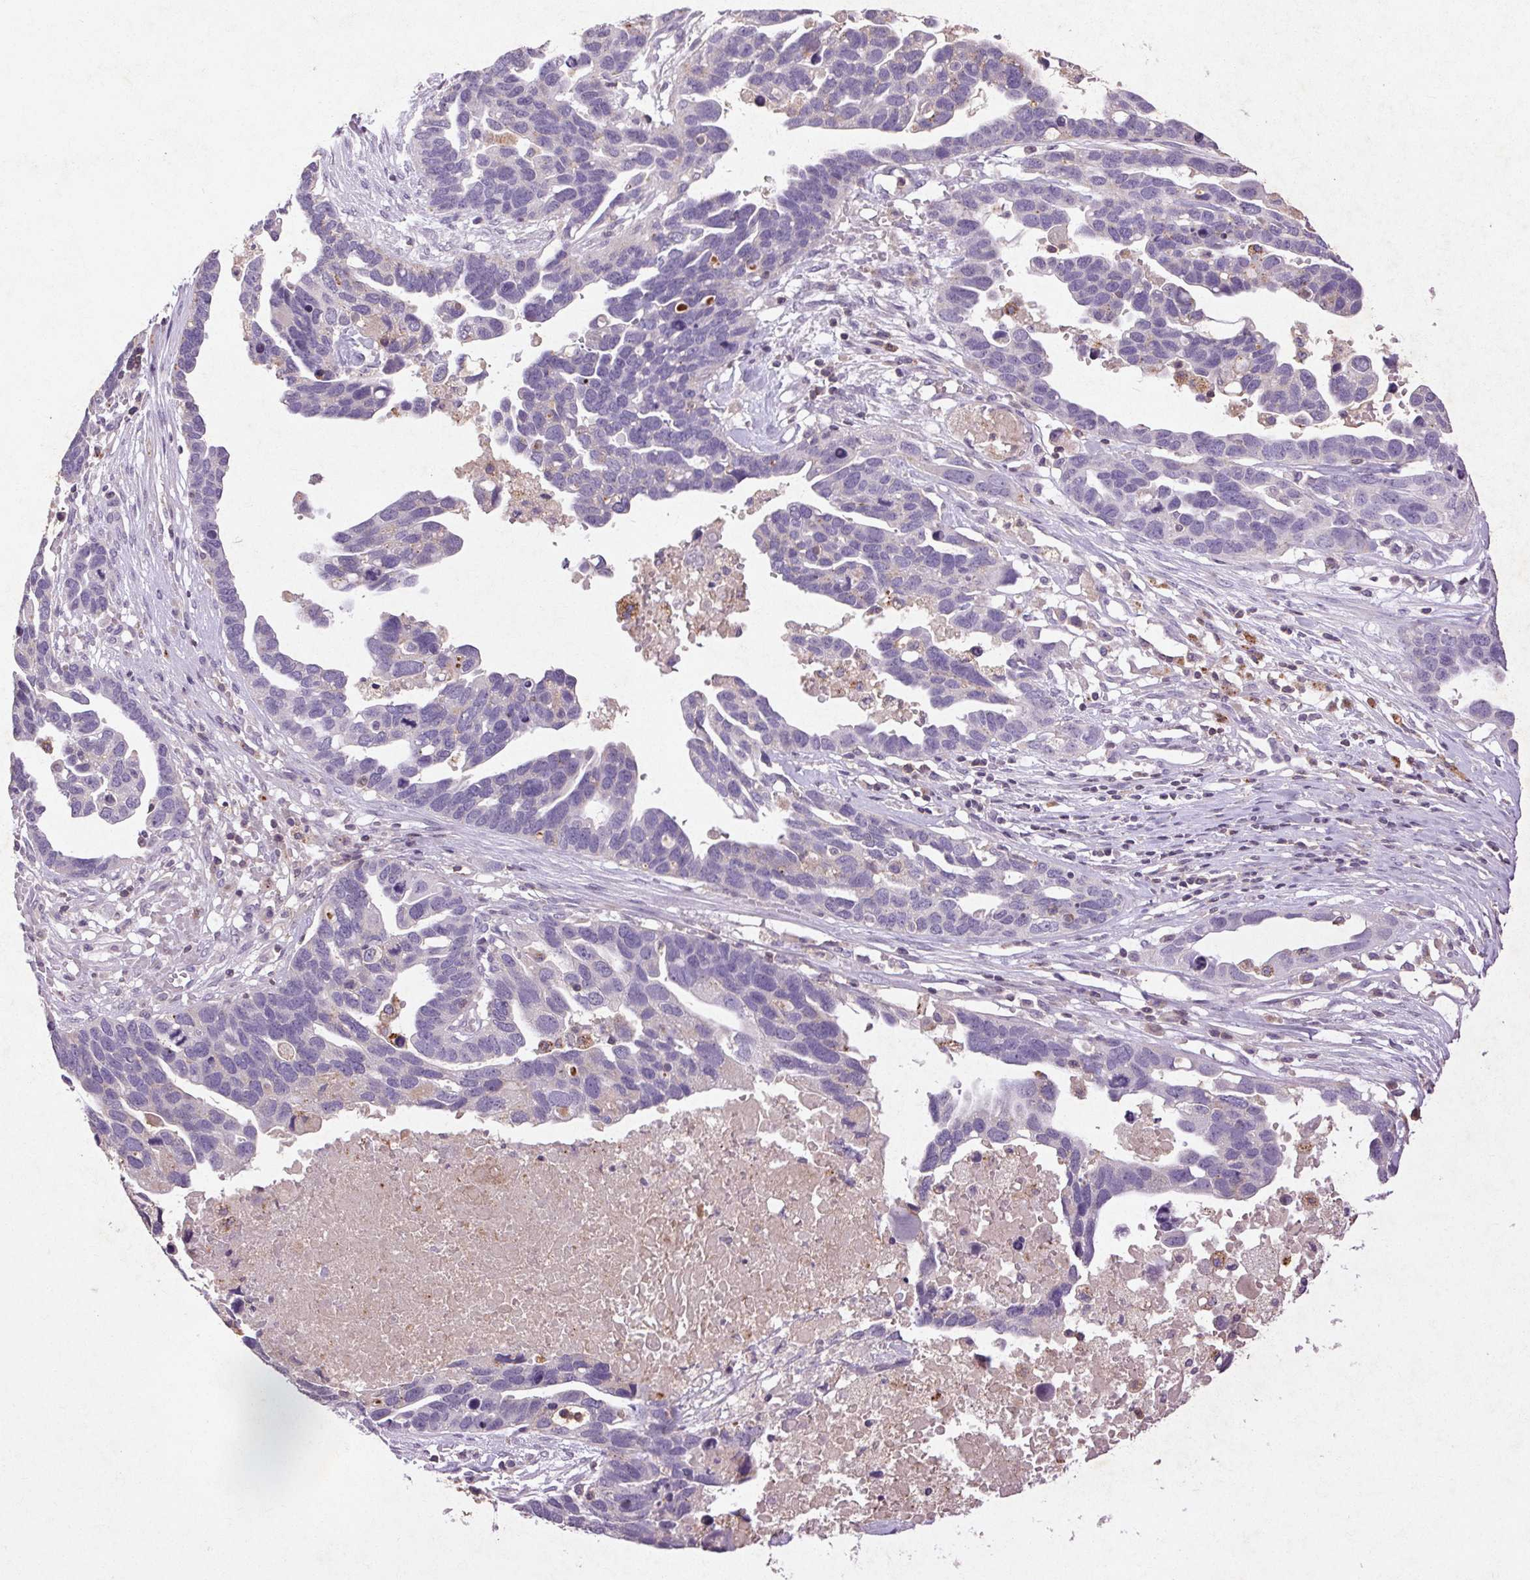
{"staining": {"intensity": "negative", "quantity": "none", "location": "none"}, "tissue": "ovarian cancer", "cell_type": "Tumor cells", "image_type": "cancer", "snomed": [{"axis": "morphology", "description": "Cystadenocarcinoma, serous, NOS"}, {"axis": "topography", "description": "Ovary"}], "caption": "Ovarian cancer (serous cystadenocarcinoma) was stained to show a protein in brown. There is no significant expression in tumor cells.", "gene": "FNDC7", "patient": {"sex": "female", "age": 54}}